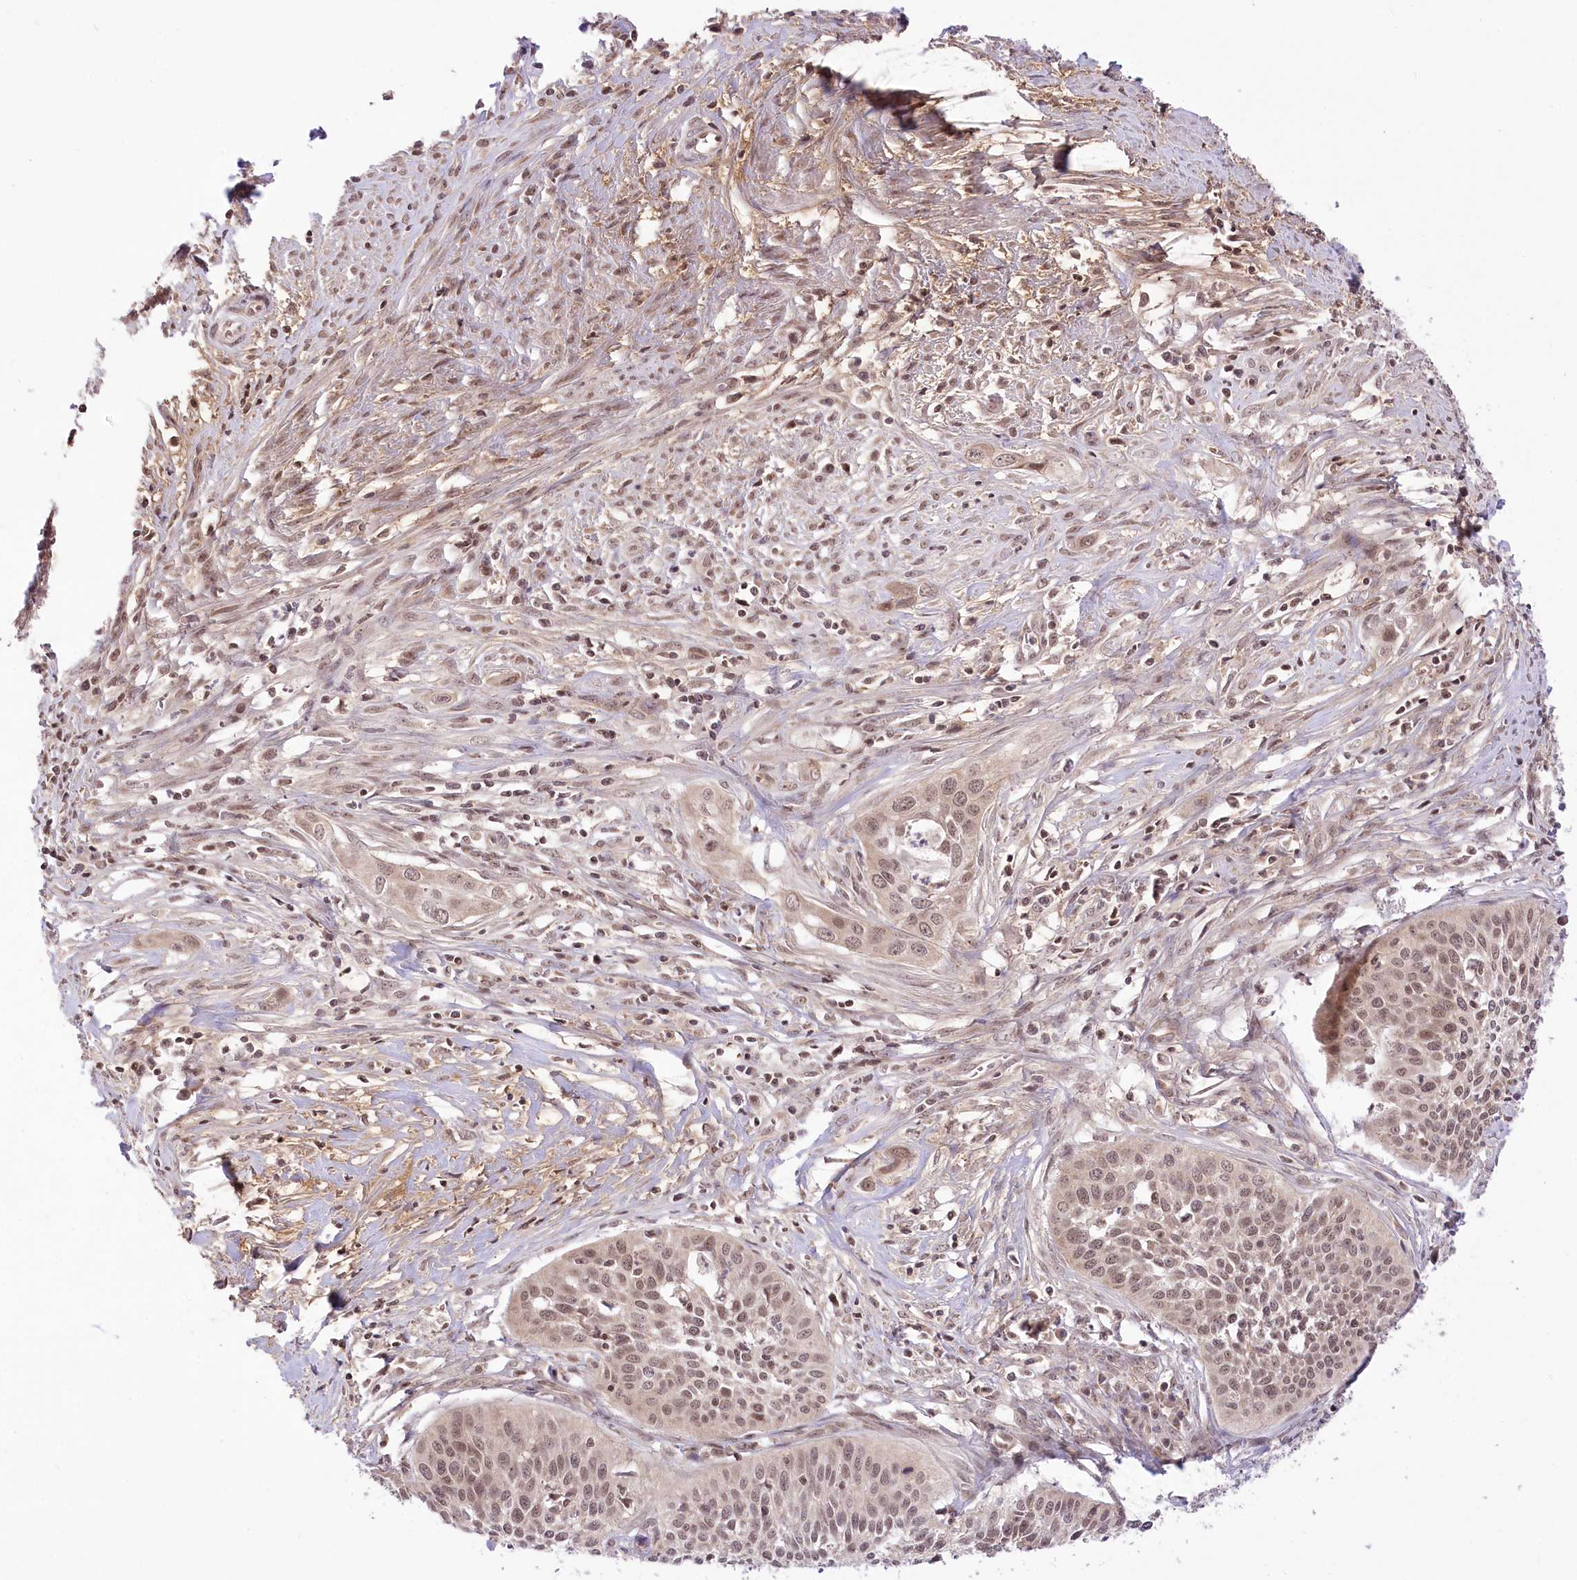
{"staining": {"intensity": "moderate", "quantity": ">75%", "location": "nuclear"}, "tissue": "cervical cancer", "cell_type": "Tumor cells", "image_type": "cancer", "snomed": [{"axis": "morphology", "description": "Squamous cell carcinoma, NOS"}, {"axis": "topography", "description": "Cervix"}], "caption": "Moderate nuclear staining is identified in approximately >75% of tumor cells in squamous cell carcinoma (cervical).", "gene": "ZMAT2", "patient": {"sex": "female", "age": 34}}